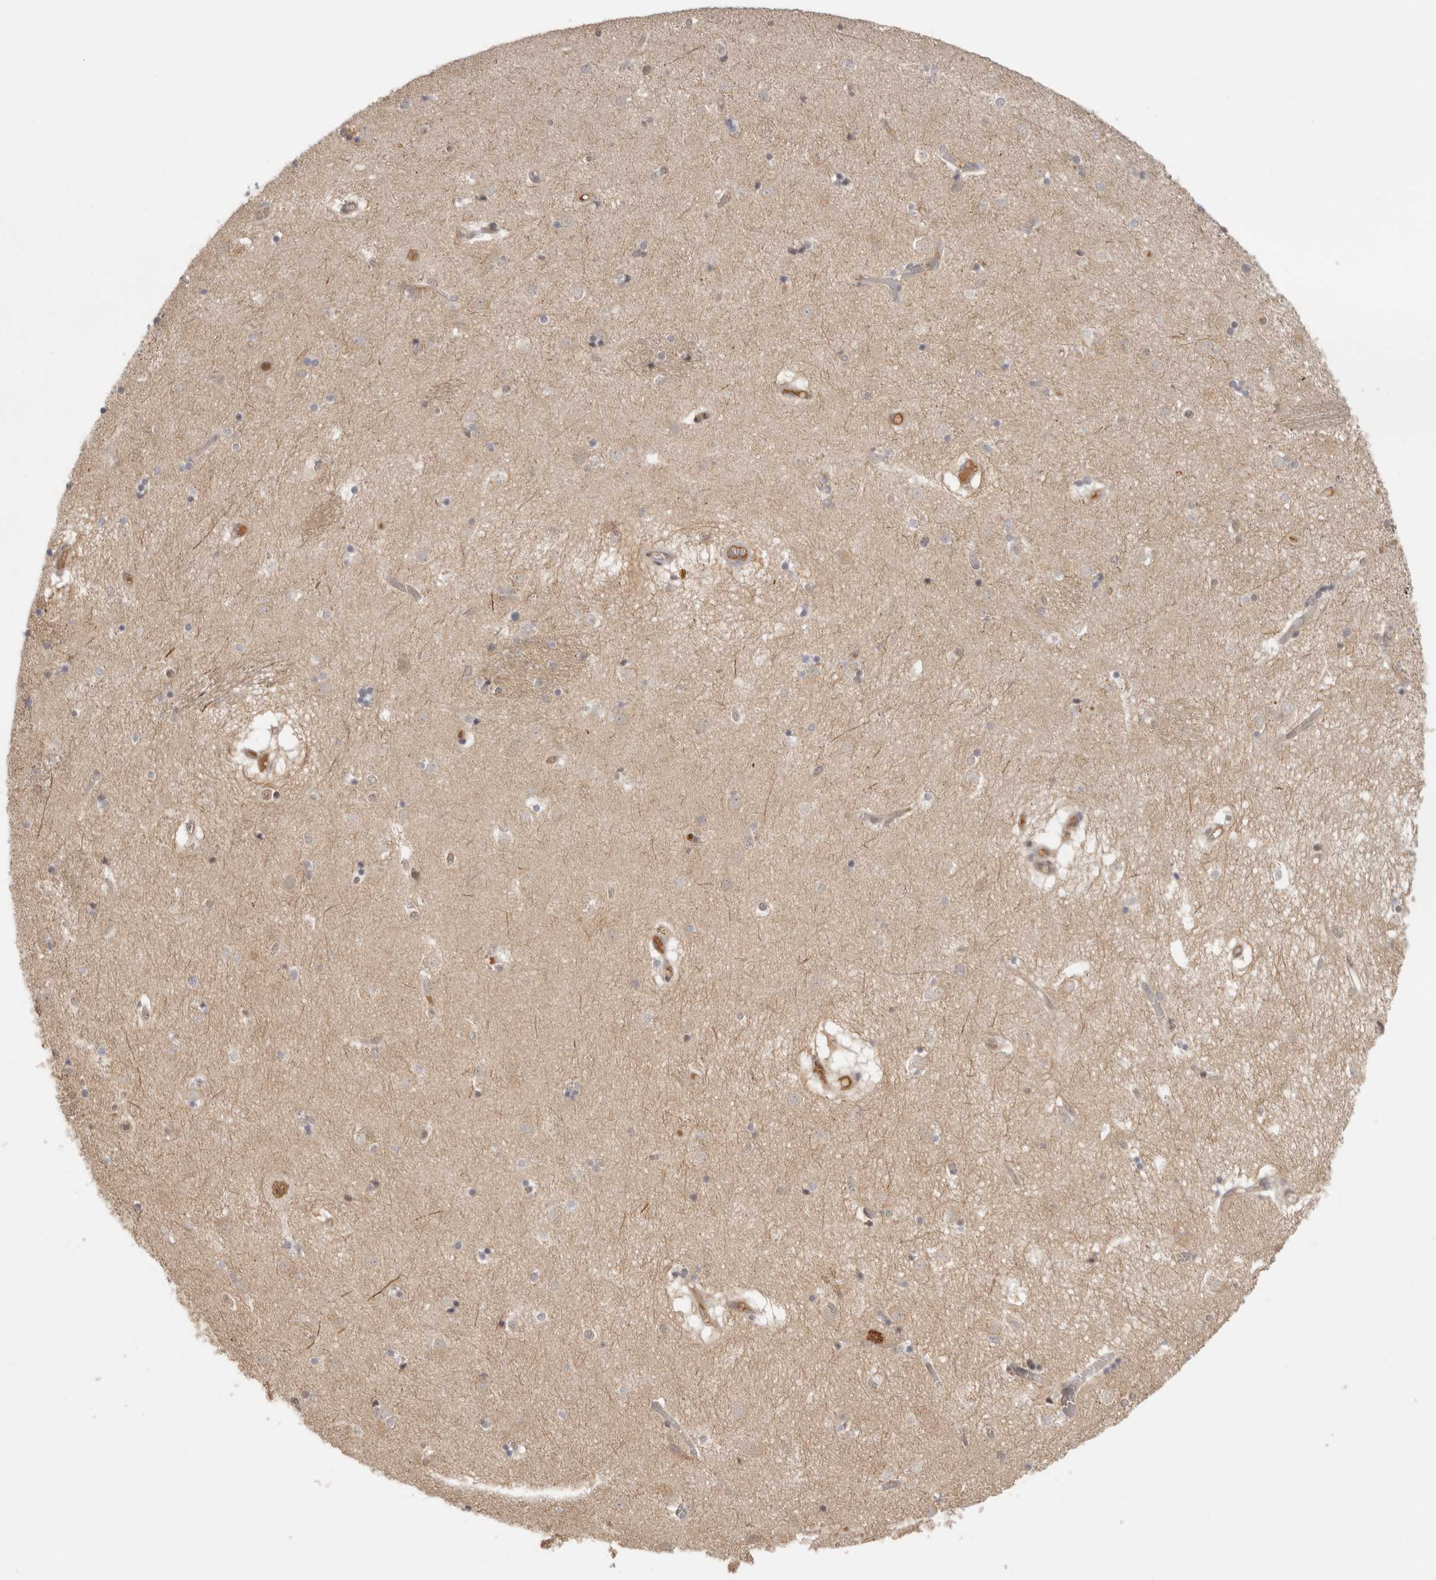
{"staining": {"intensity": "weak", "quantity": "<25%", "location": "cytoplasmic/membranous"}, "tissue": "caudate", "cell_type": "Glial cells", "image_type": "normal", "snomed": [{"axis": "morphology", "description": "Normal tissue, NOS"}, {"axis": "topography", "description": "Lateral ventricle wall"}], "caption": "Caudate stained for a protein using immunohistochemistry (IHC) shows no staining glial cells.", "gene": "PSMA5", "patient": {"sex": "male", "age": 70}}